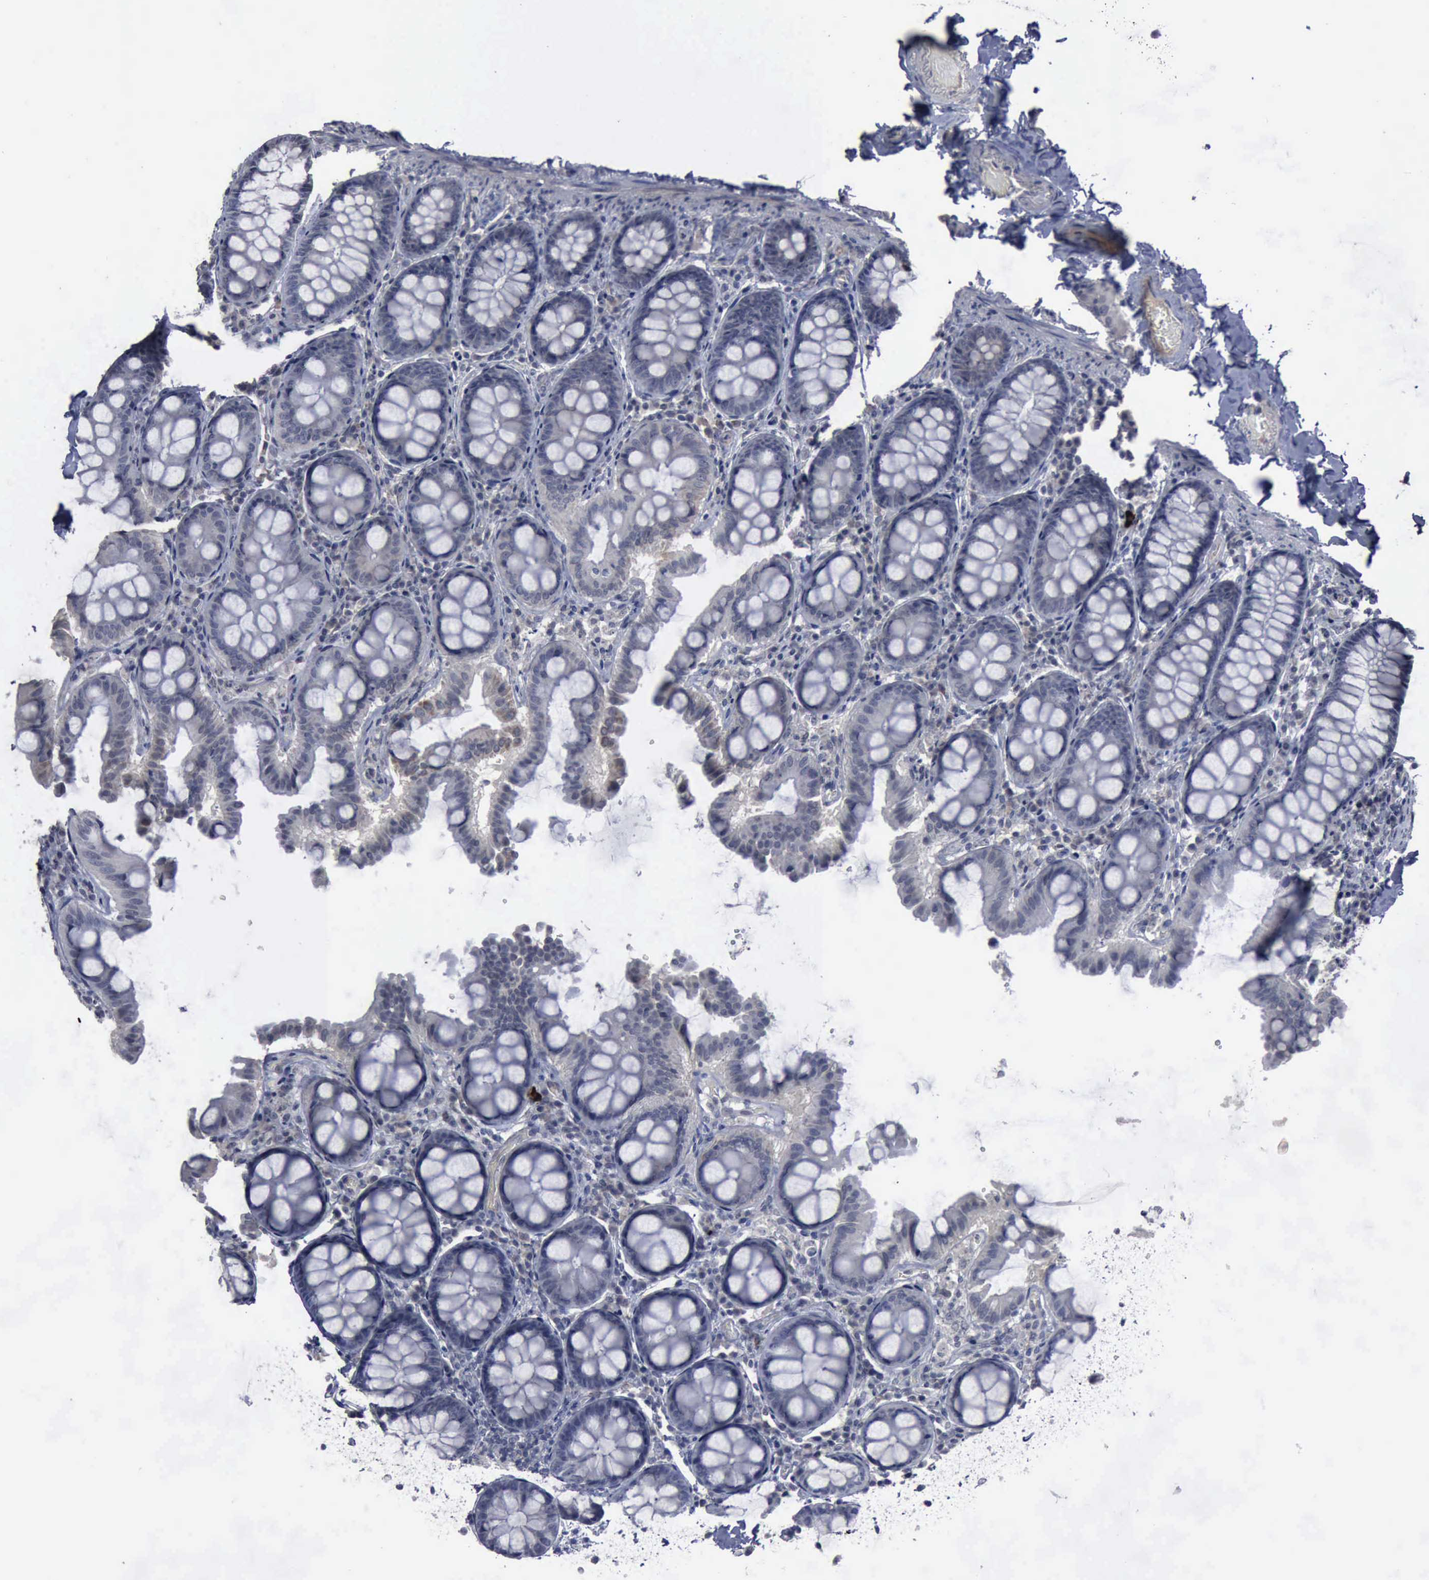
{"staining": {"intensity": "negative", "quantity": "none", "location": "none"}, "tissue": "colon", "cell_type": "Endothelial cells", "image_type": "normal", "snomed": [{"axis": "morphology", "description": "Normal tissue, NOS"}, {"axis": "topography", "description": "Colon"}], "caption": "DAB immunohistochemical staining of benign human colon displays no significant staining in endothelial cells. (Stains: DAB (3,3'-diaminobenzidine) immunohistochemistry with hematoxylin counter stain, Microscopy: brightfield microscopy at high magnification).", "gene": "MYO18B", "patient": {"sex": "female", "age": 61}}